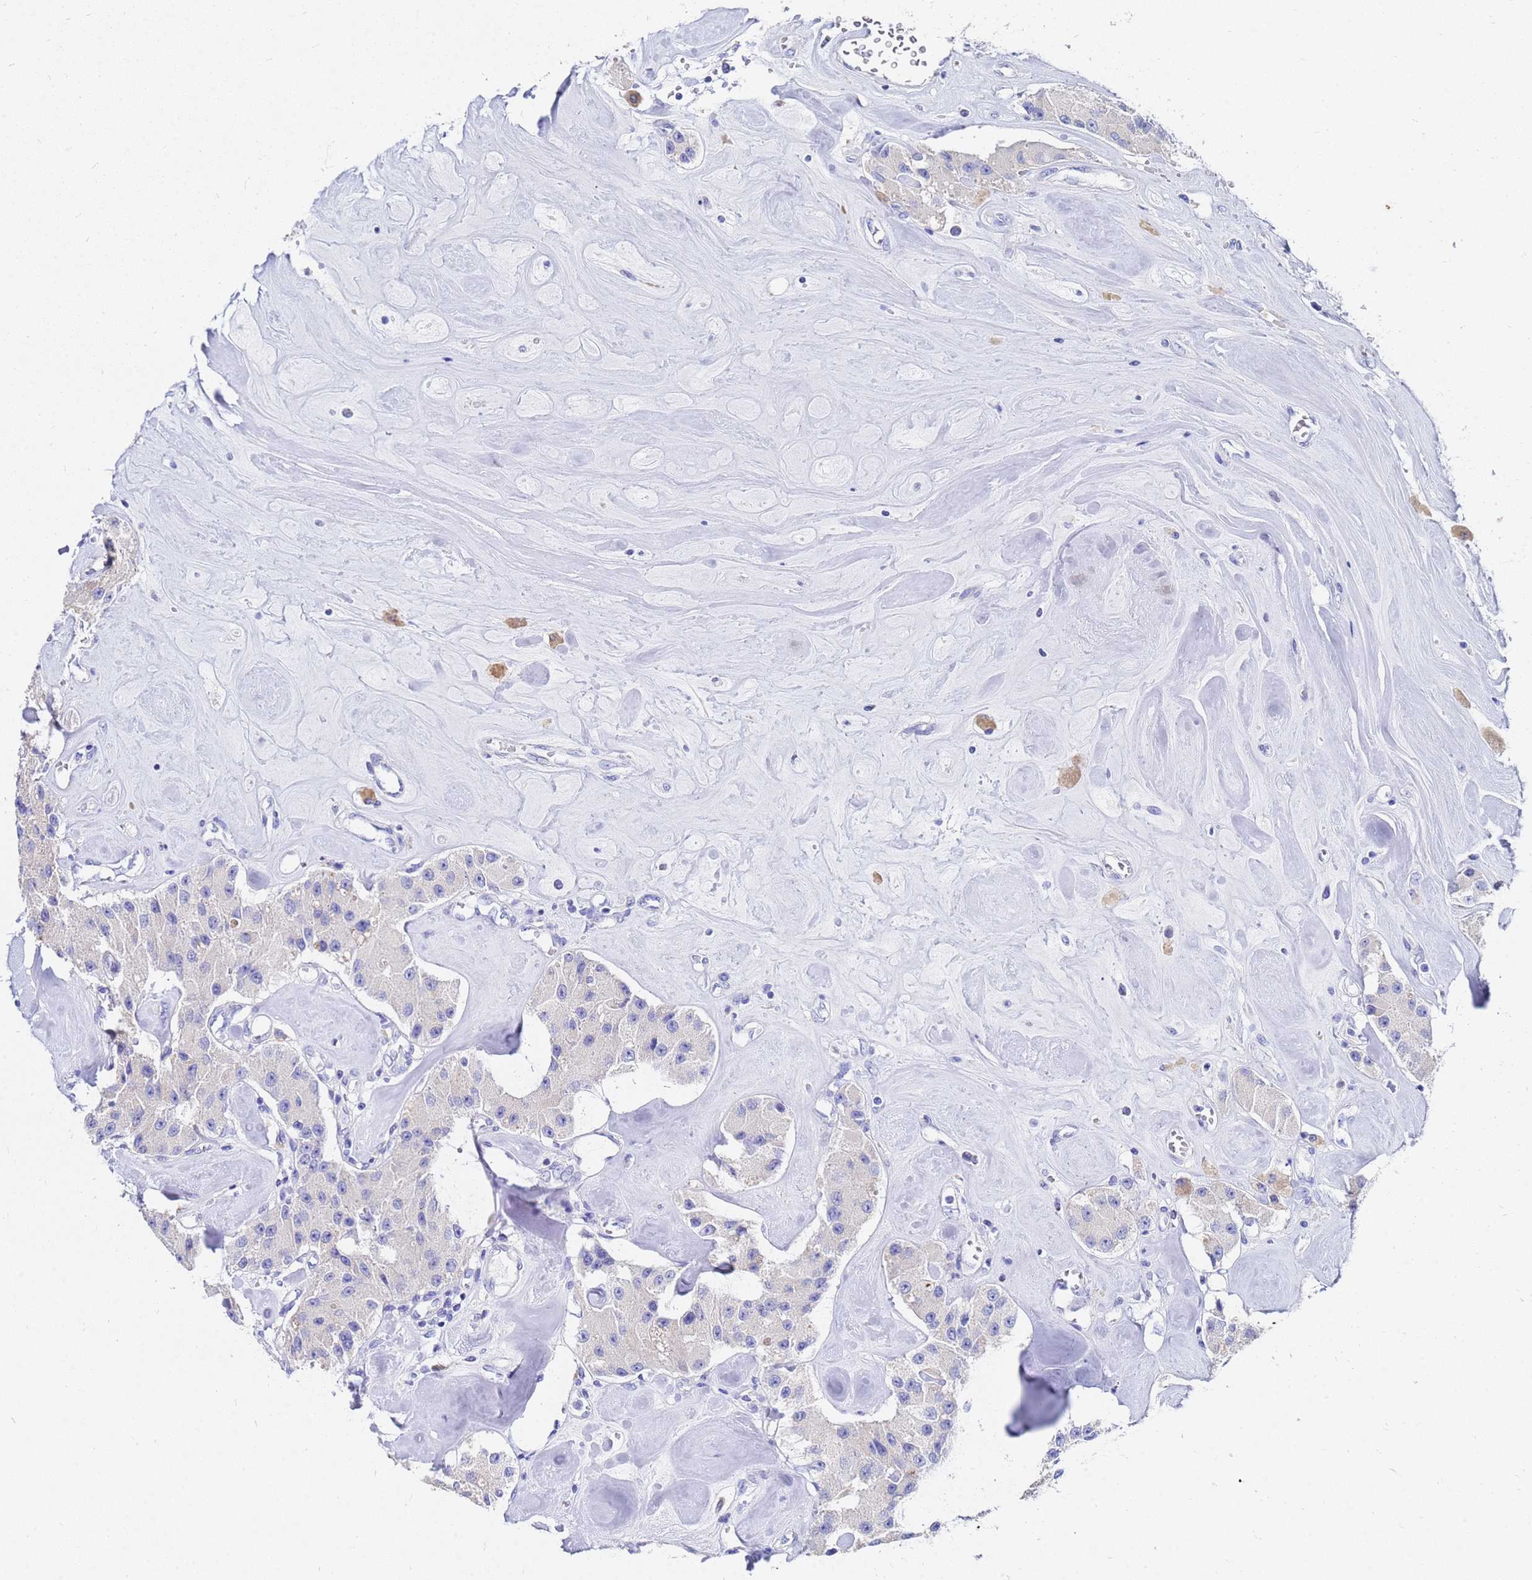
{"staining": {"intensity": "negative", "quantity": "none", "location": "none"}, "tissue": "carcinoid", "cell_type": "Tumor cells", "image_type": "cancer", "snomed": [{"axis": "morphology", "description": "Carcinoid, malignant, NOS"}, {"axis": "topography", "description": "Pancreas"}], "caption": "Image shows no protein positivity in tumor cells of carcinoid tissue.", "gene": "C2orf72", "patient": {"sex": "male", "age": 41}}